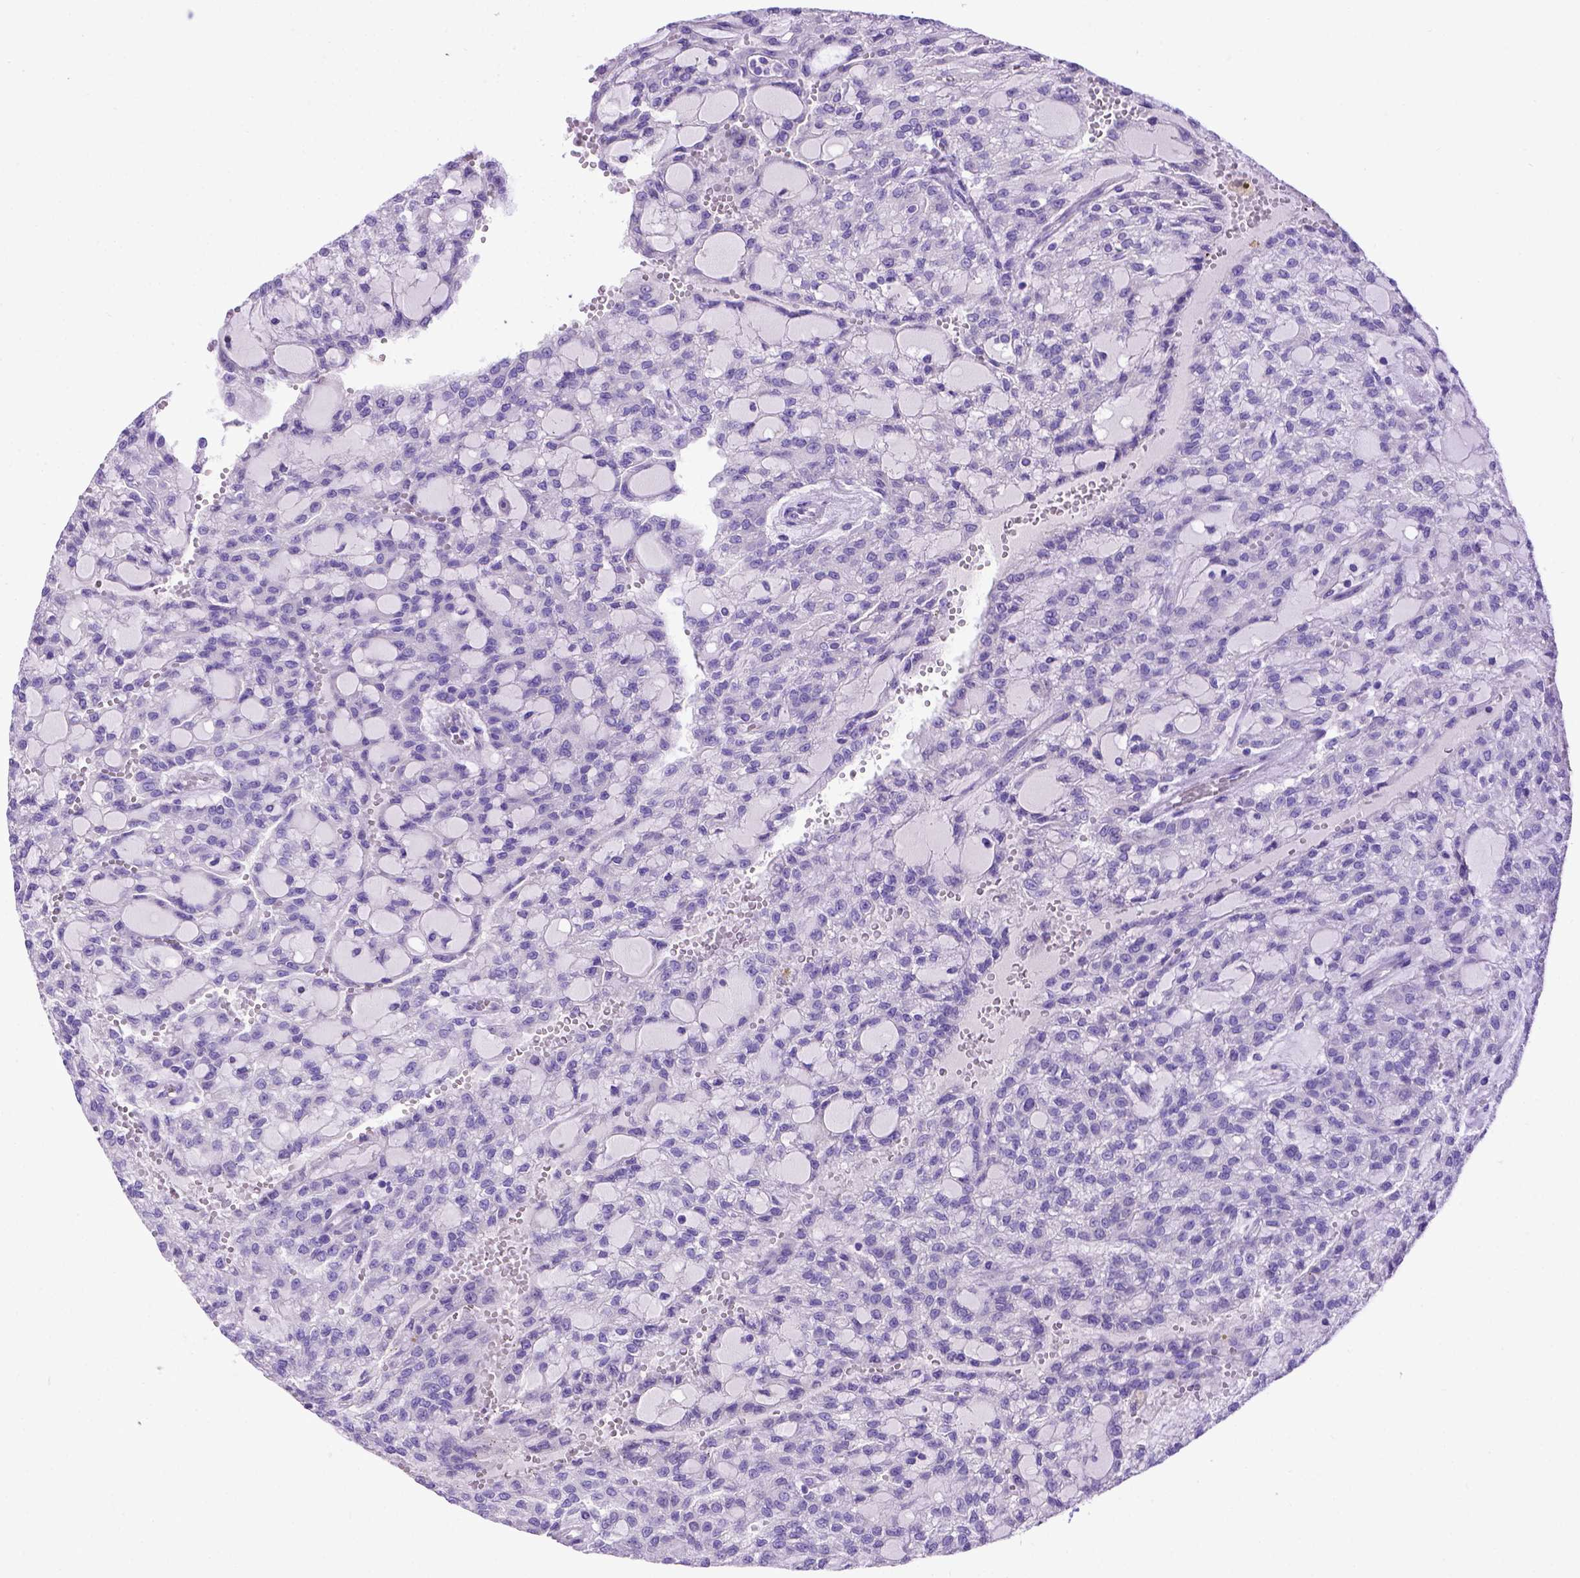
{"staining": {"intensity": "negative", "quantity": "none", "location": "none"}, "tissue": "renal cancer", "cell_type": "Tumor cells", "image_type": "cancer", "snomed": [{"axis": "morphology", "description": "Adenocarcinoma, NOS"}, {"axis": "topography", "description": "Kidney"}], "caption": "An immunohistochemistry histopathology image of renal cancer is shown. There is no staining in tumor cells of renal cancer.", "gene": "PTGES", "patient": {"sex": "male", "age": 63}}